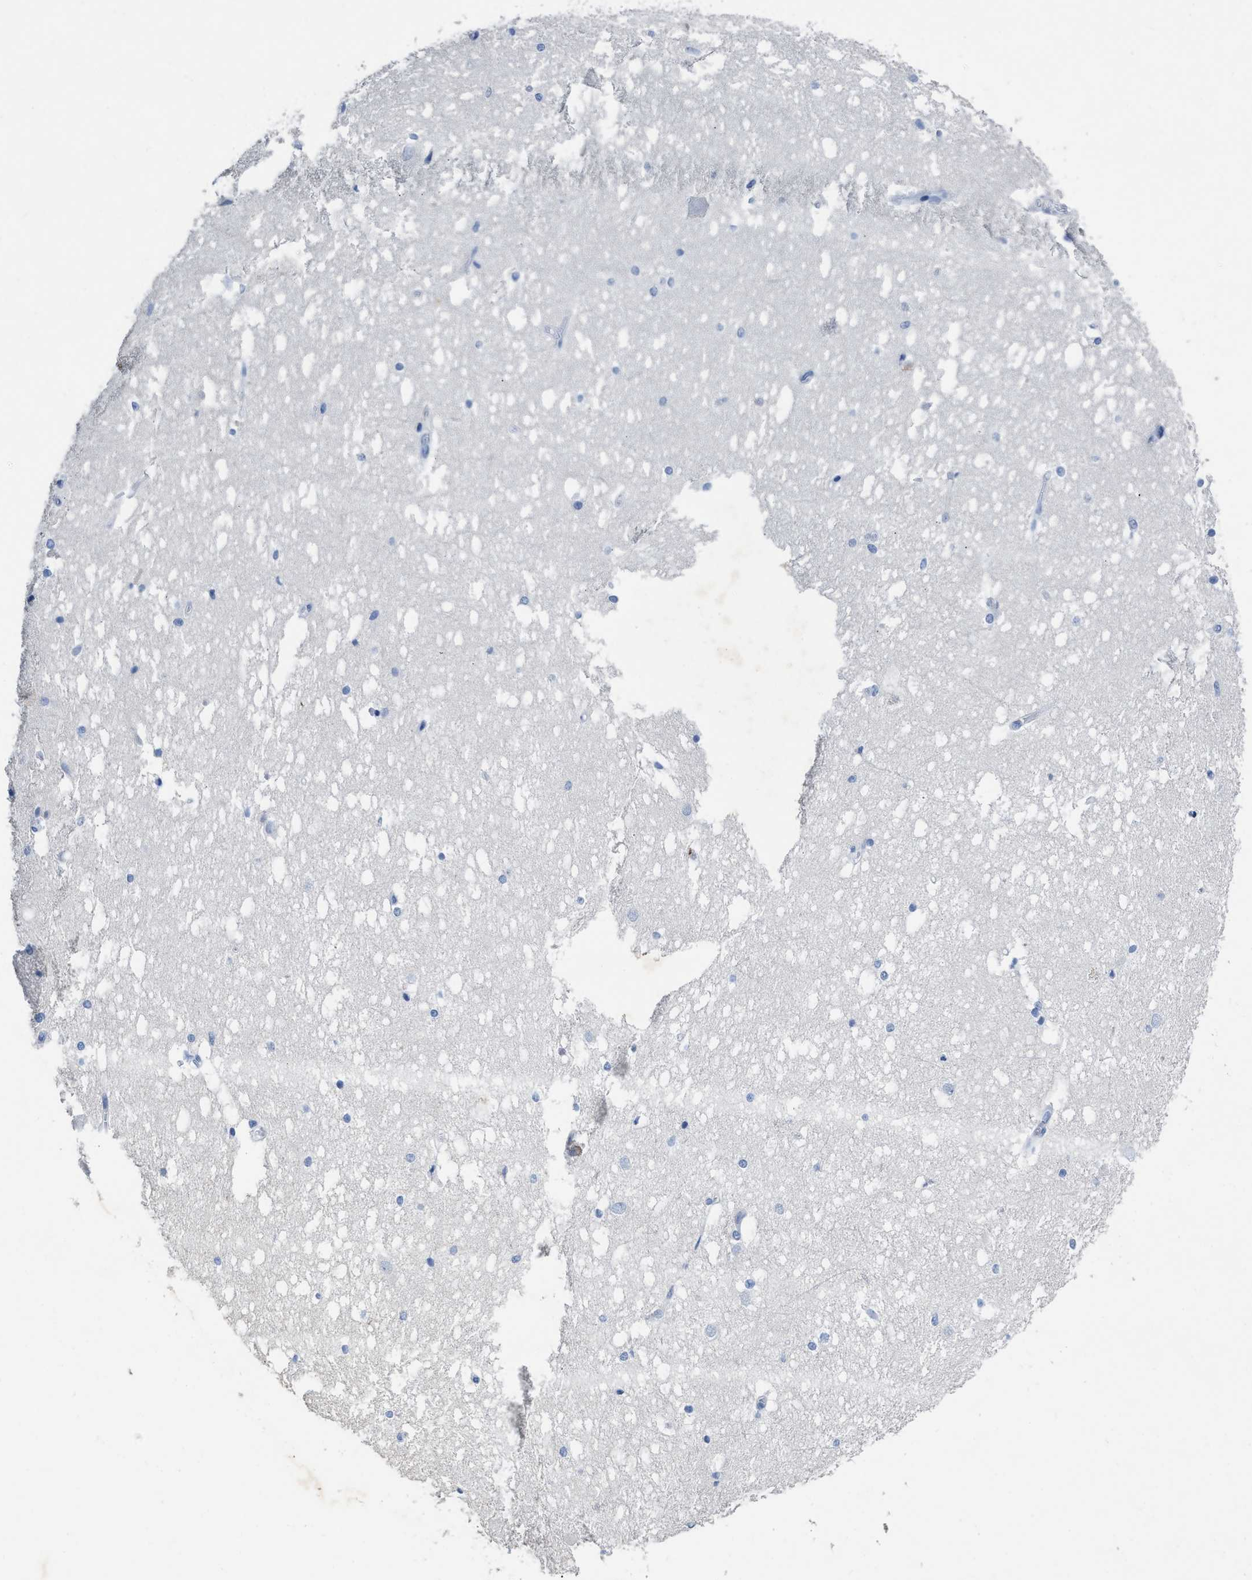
{"staining": {"intensity": "negative", "quantity": "none", "location": "none"}, "tissue": "hippocampus", "cell_type": "Glial cells", "image_type": "normal", "snomed": [{"axis": "morphology", "description": "Normal tissue, NOS"}, {"axis": "topography", "description": "Hippocampus"}], "caption": "High magnification brightfield microscopy of unremarkable hippocampus stained with DAB (brown) and counterstained with hematoxylin (blue): glial cells show no significant staining. The staining was performed using DAB to visualize the protein expression in brown, while the nuclei were stained in blue with hematoxylin (Magnification: 20x).", "gene": "CEACAM5", "patient": {"sex": "female", "age": 19}}